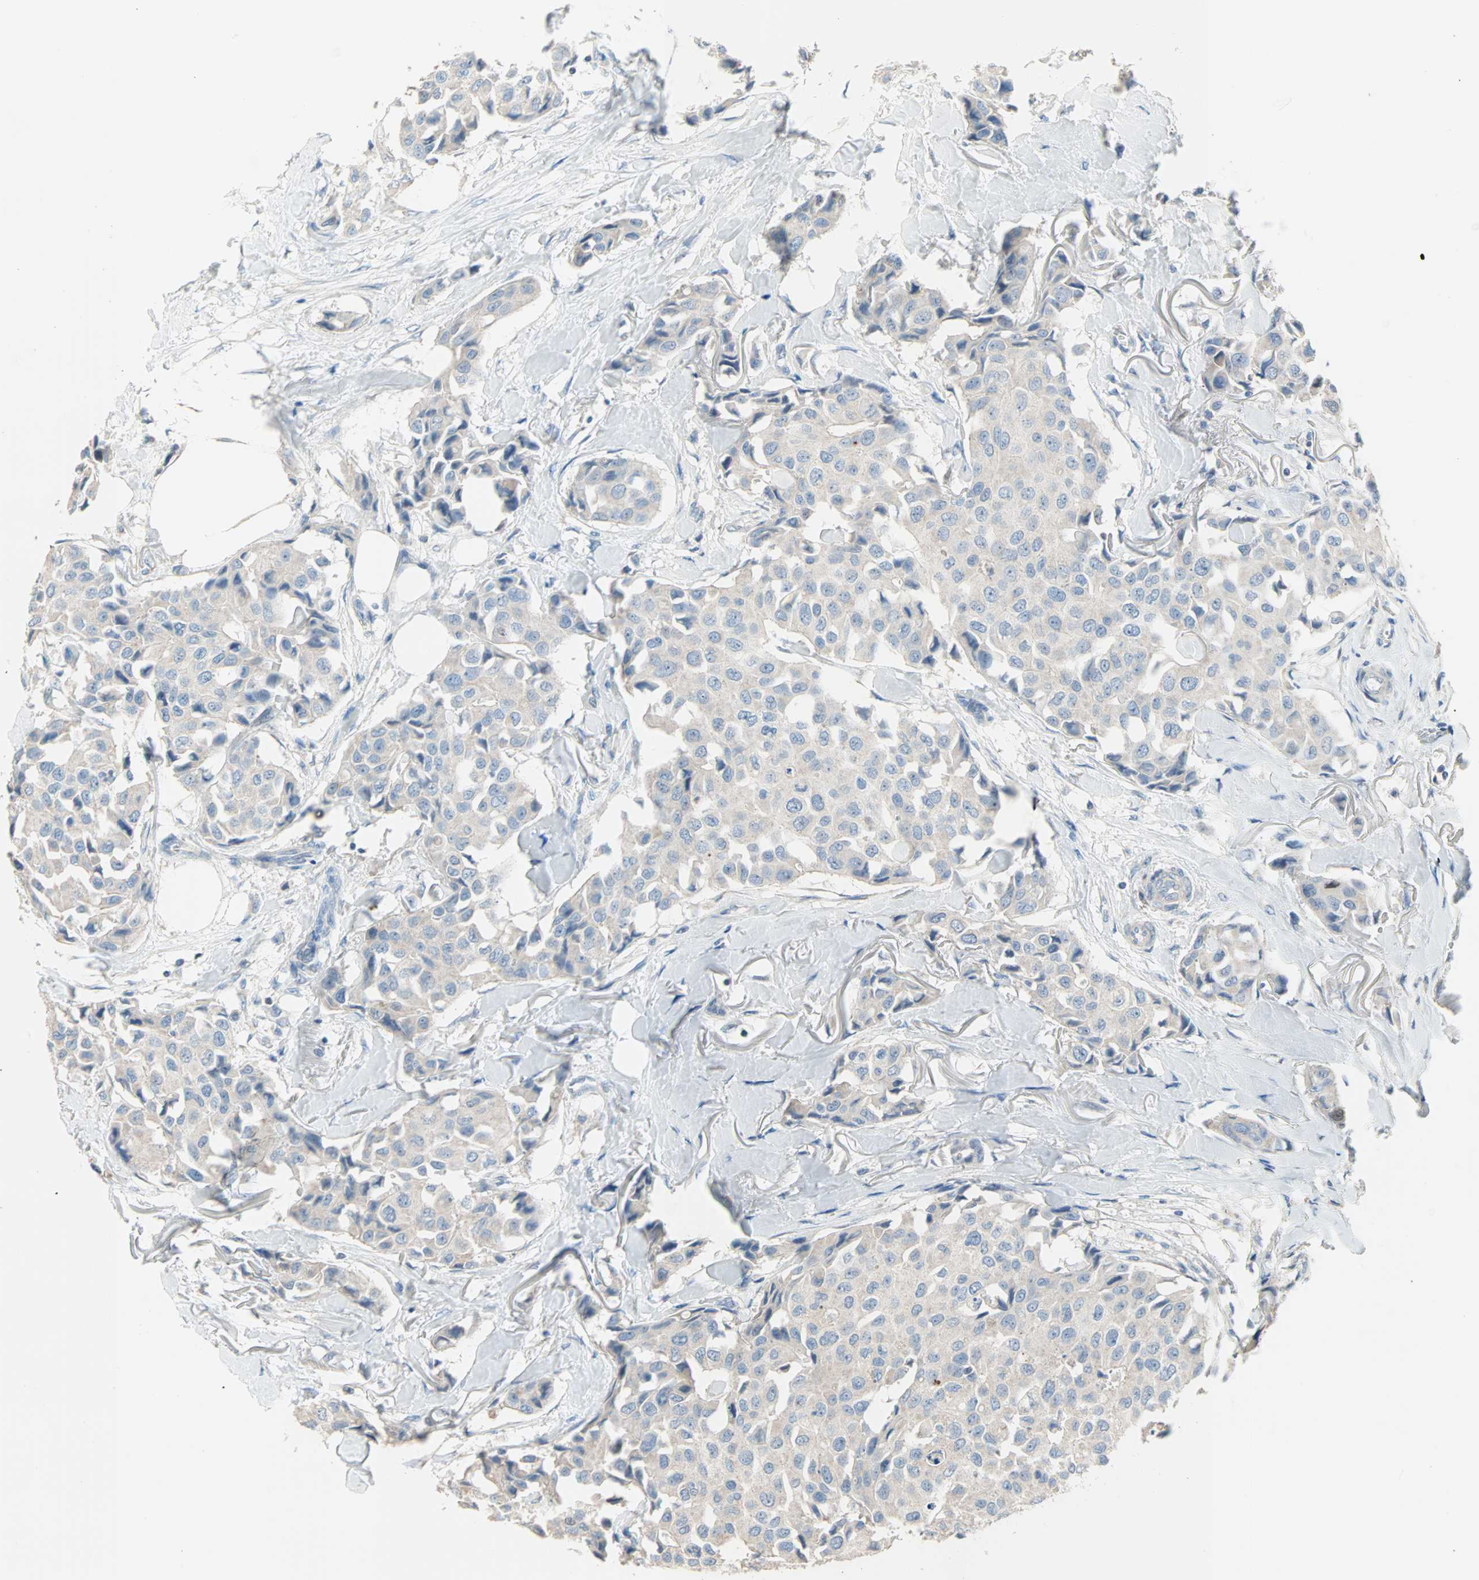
{"staining": {"intensity": "negative", "quantity": "none", "location": "none"}, "tissue": "breast cancer", "cell_type": "Tumor cells", "image_type": "cancer", "snomed": [{"axis": "morphology", "description": "Duct carcinoma"}, {"axis": "topography", "description": "Breast"}], "caption": "Immunohistochemistry photomicrograph of neoplastic tissue: human breast cancer stained with DAB (3,3'-diaminobenzidine) displays no significant protein staining in tumor cells. The staining was performed using DAB (3,3'-diaminobenzidine) to visualize the protein expression in brown, while the nuclei were stained in blue with hematoxylin (Magnification: 20x).", "gene": "ACVRL1", "patient": {"sex": "female", "age": 80}}